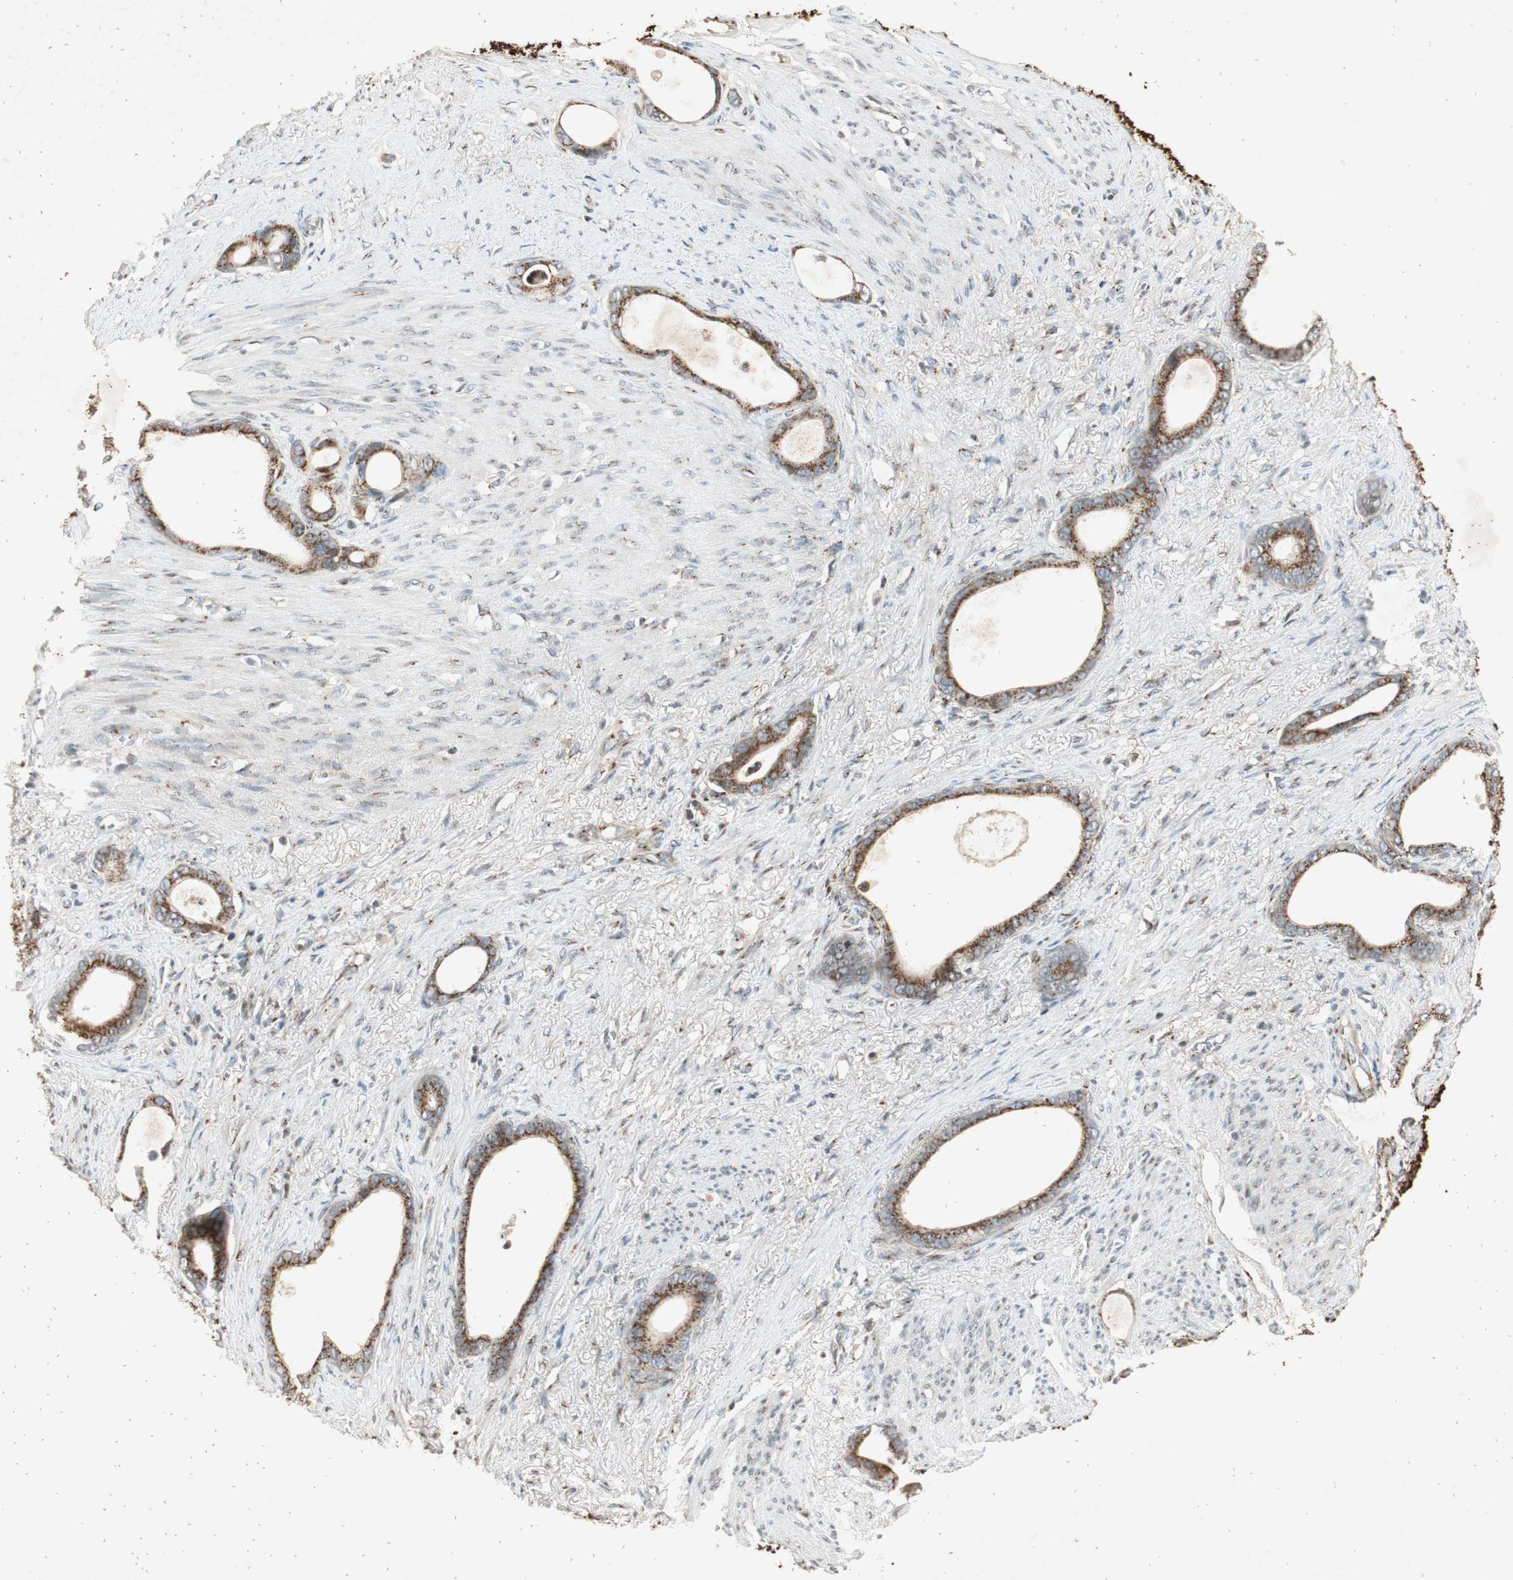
{"staining": {"intensity": "moderate", "quantity": ">75%", "location": "cytoplasmic/membranous"}, "tissue": "stomach cancer", "cell_type": "Tumor cells", "image_type": "cancer", "snomed": [{"axis": "morphology", "description": "Adenocarcinoma, NOS"}, {"axis": "topography", "description": "Stomach"}], "caption": "The photomicrograph reveals immunohistochemical staining of adenocarcinoma (stomach). There is moderate cytoplasmic/membranous positivity is present in approximately >75% of tumor cells. Ihc stains the protein of interest in brown and the nuclei are stained blue.", "gene": "NEO1", "patient": {"sex": "female", "age": 75}}